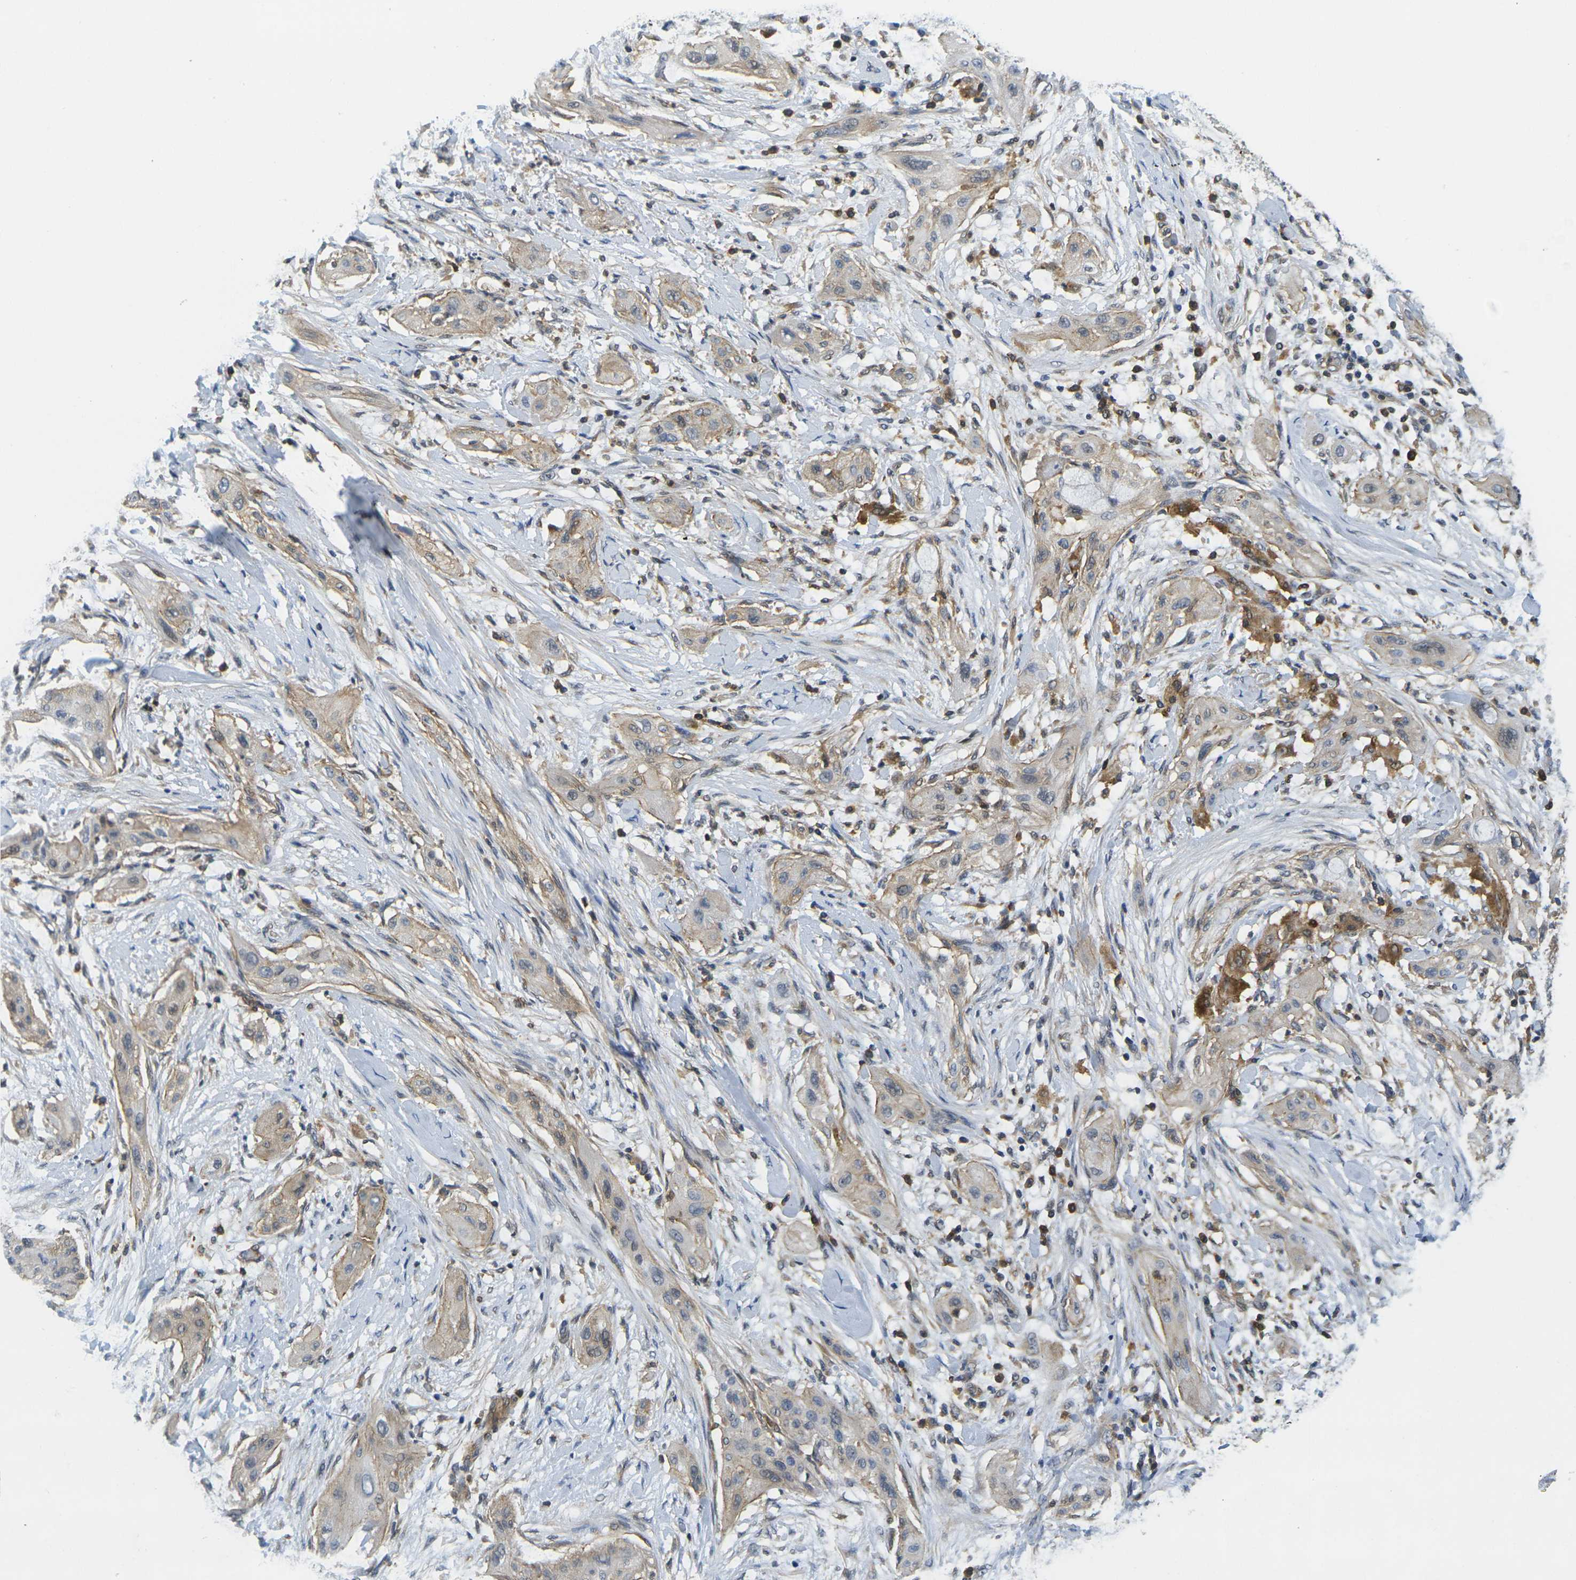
{"staining": {"intensity": "weak", "quantity": ">75%", "location": "cytoplasmic/membranous"}, "tissue": "lung cancer", "cell_type": "Tumor cells", "image_type": "cancer", "snomed": [{"axis": "morphology", "description": "Squamous cell carcinoma, NOS"}, {"axis": "topography", "description": "Lung"}], "caption": "This is an image of immunohistochemistry (IHC) staining of lung cancer, which shows weak positivity in the cytoplasmic/membranous of tumor cells.", "gene": "LASP1", "patient": {"sex": "female", "age": 47}}